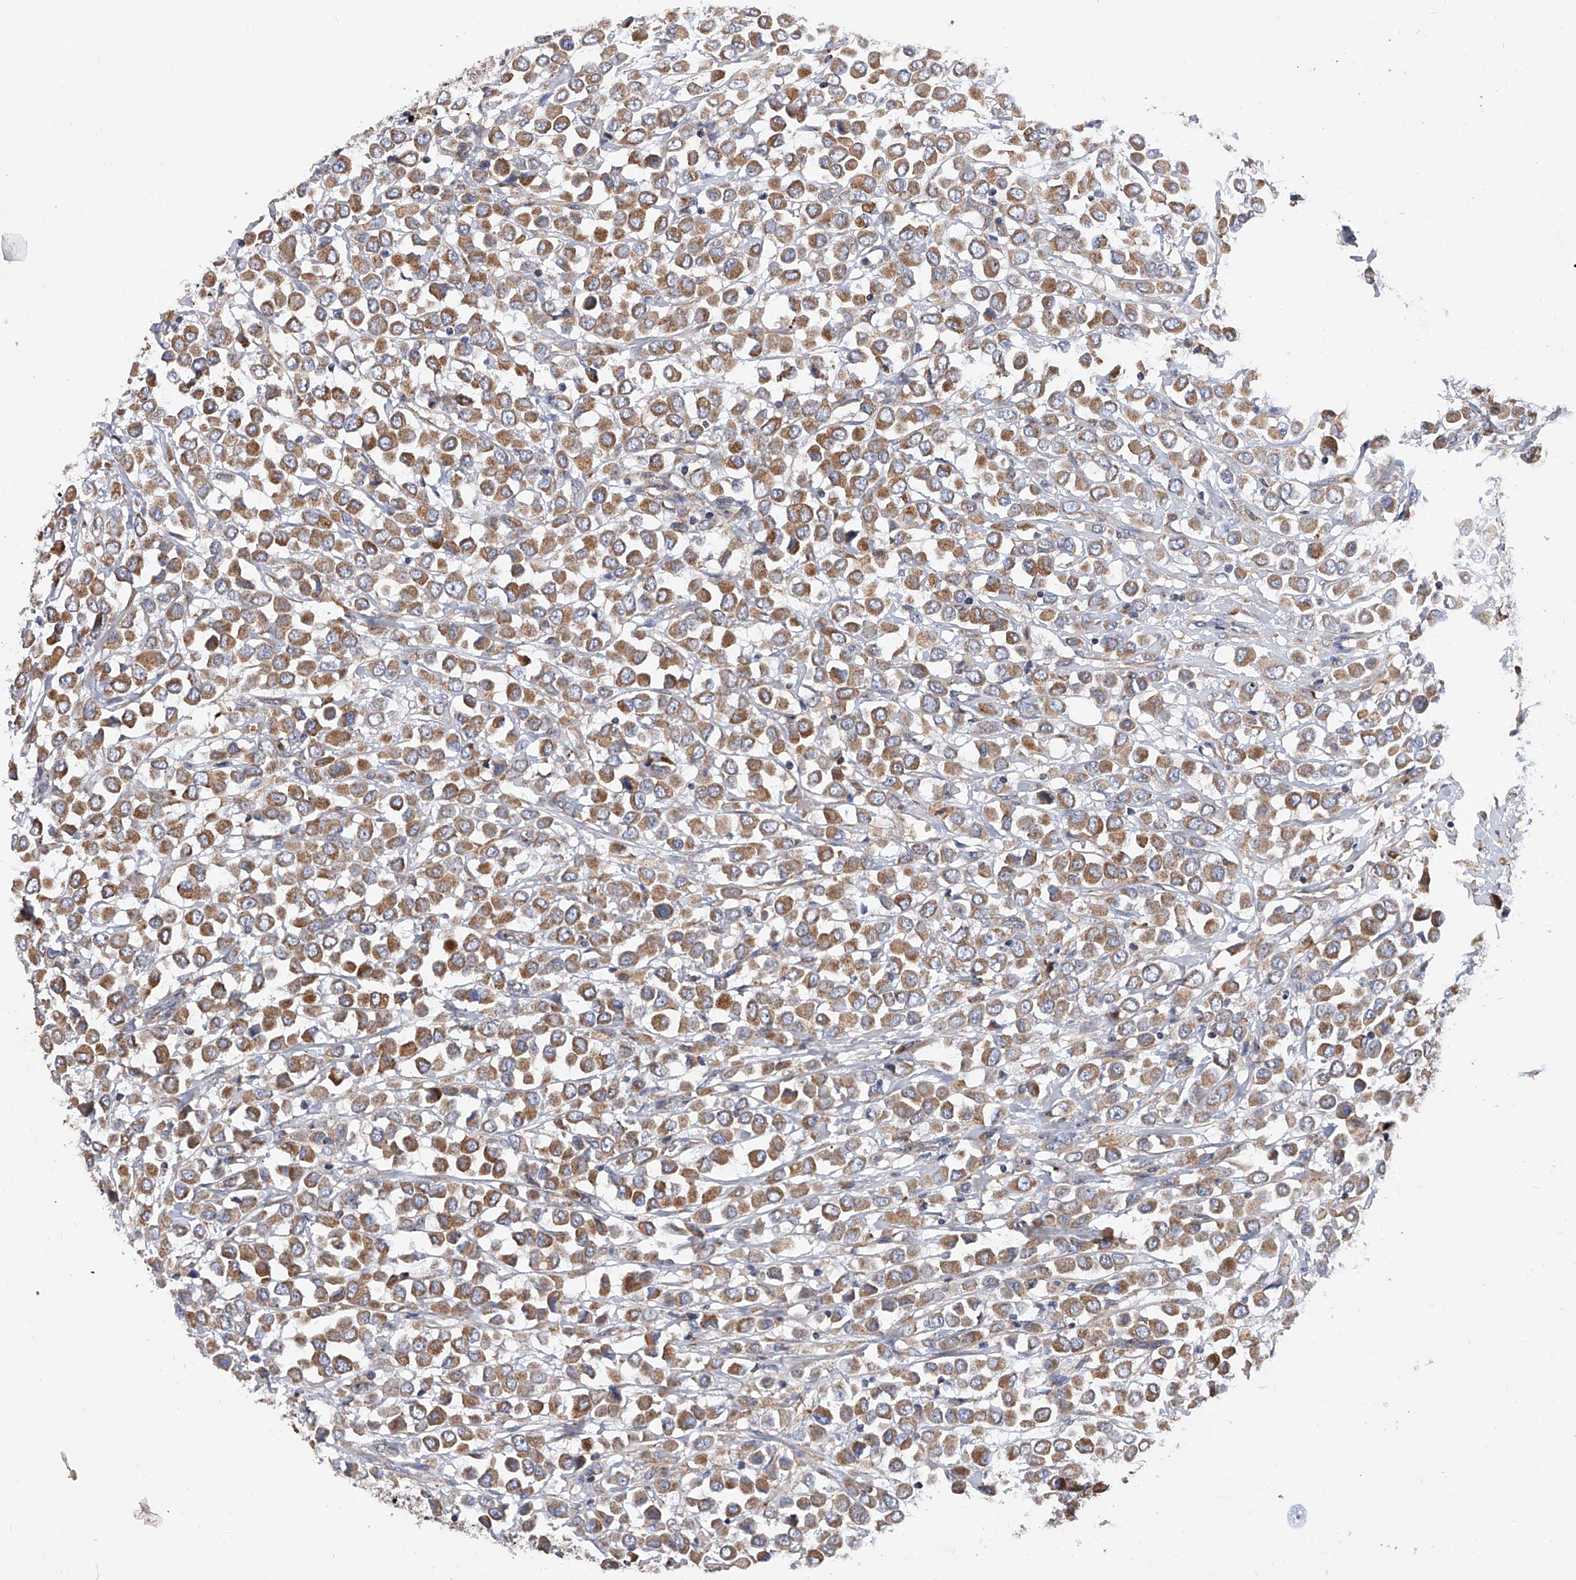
{"staining": {"intensity": "moderate", "quantity": ">75%", "location": "cytoplasmic/membranous"}, "tissue": "breast cancer", "cell_type": "Tumor cells", "image_type": "cancer", "snomed": [{"axis": "morphology", "description": "Duct carcinoma"}, {"axis": "topography", "description": "Breast"}], "caption": "Tumor cells display medium levels of moderate cytoplasmic/membranous staining in approximately >75% of cells in breast cancer (intraductal carcinoma). The staining was performed using DAB (3,3'-diaminobenzidine) to visualize the protein expression in brown, while the nuclei were stained in blue with hematoxylin (Magnification: 20x).", "gene": "PDSS2", "patient": {"sex": "female", "age": 61}}